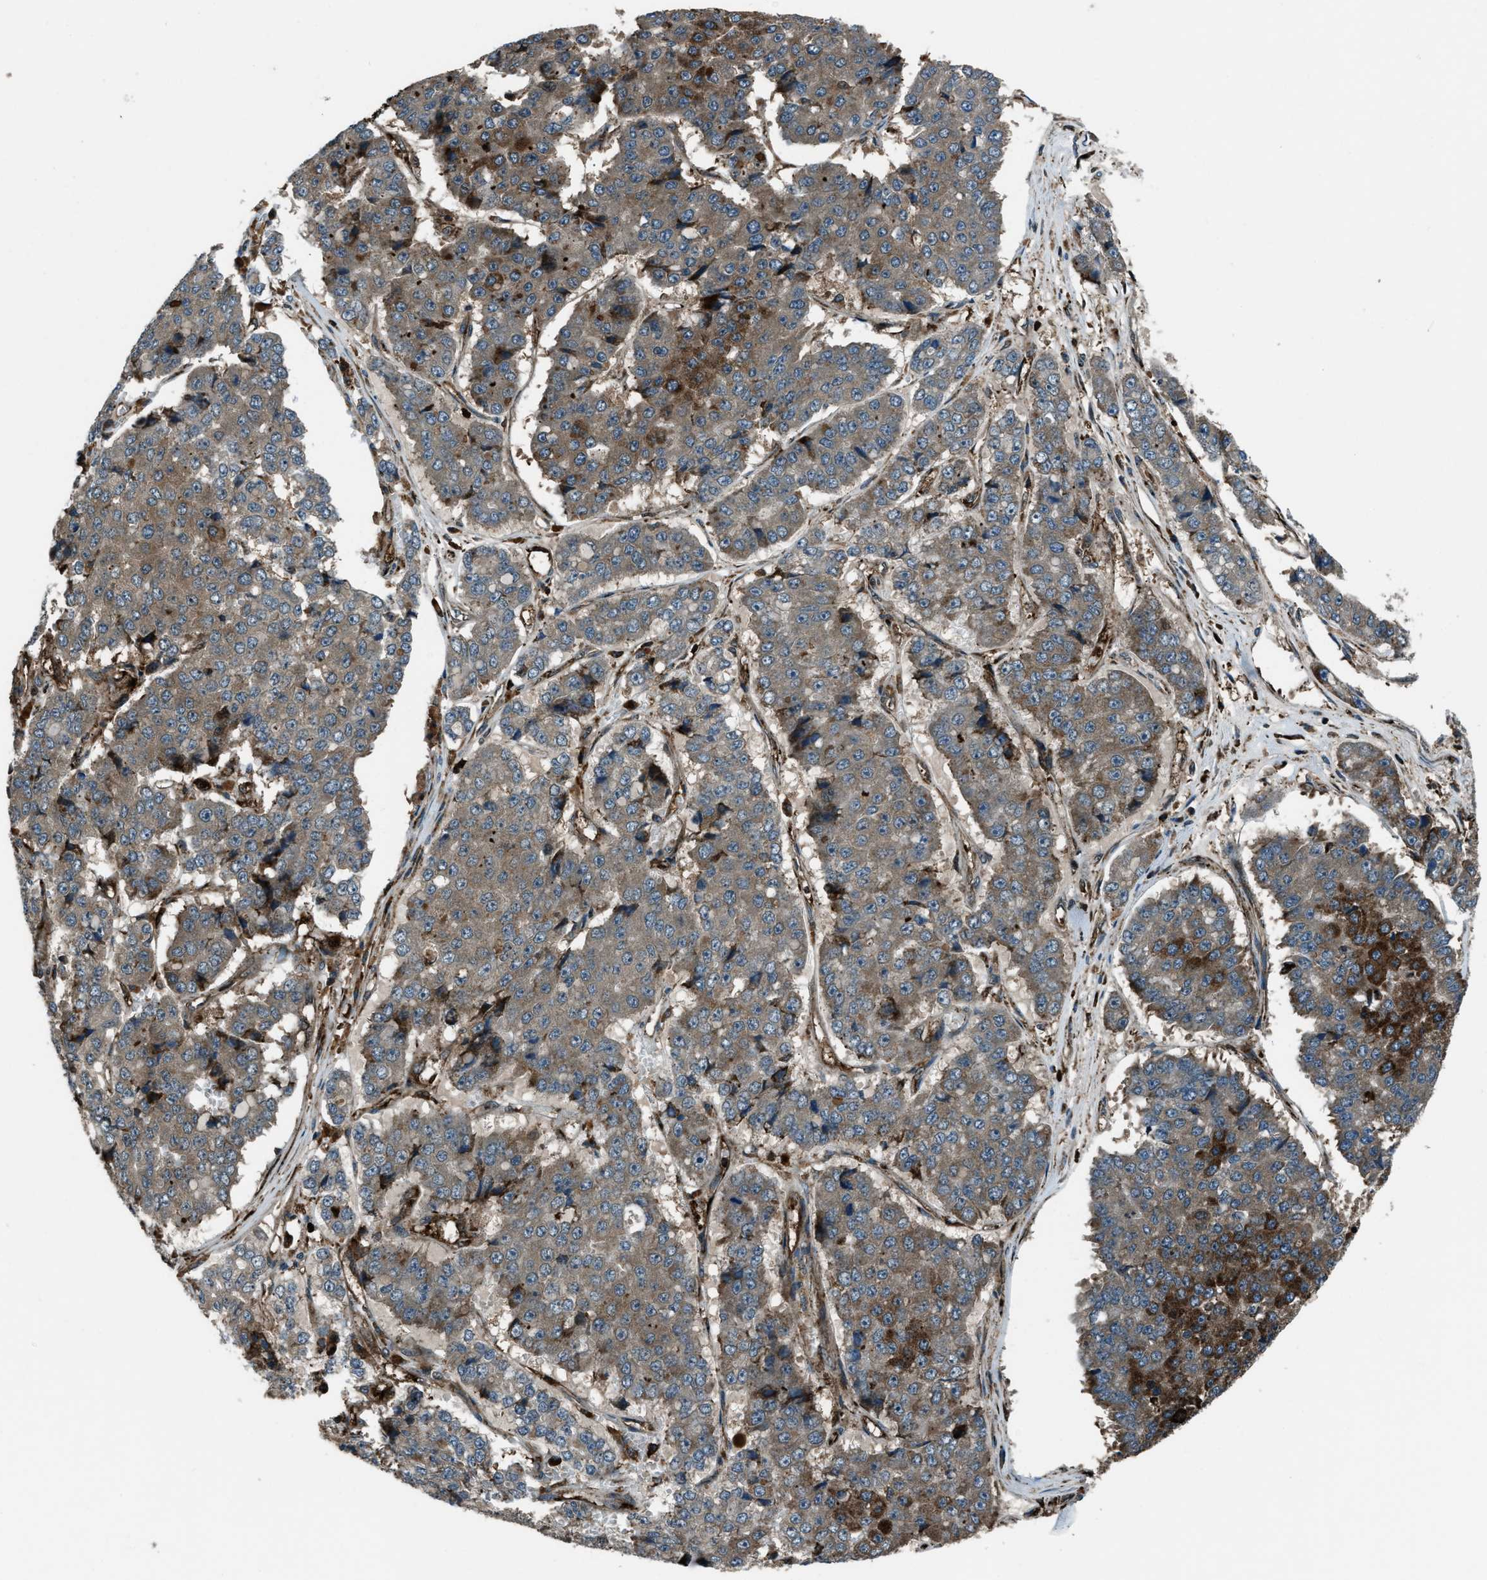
{"staining": {"intensity": "moderate", "quantity": ">75%", "location": "cytoplasmic/membranous"}, "tissue": "pancreatic cancer", "cell_type": "Tumor cells", "image_type": "cancer", "snomed": [{"axis": "morphology", "description": "Adenocarcinoma, NOS"}, {"axis": "topography", "description": "Pancreas"}], "caption": "Human pancreatic adenocarcinoma stained with a brown dye demonstrates moderate cytoplasmic/membranous positive positivity in approximately >75% of tumor cells.", "gene": "SNX30", "patient": {"sex": "male", "age": 50}}